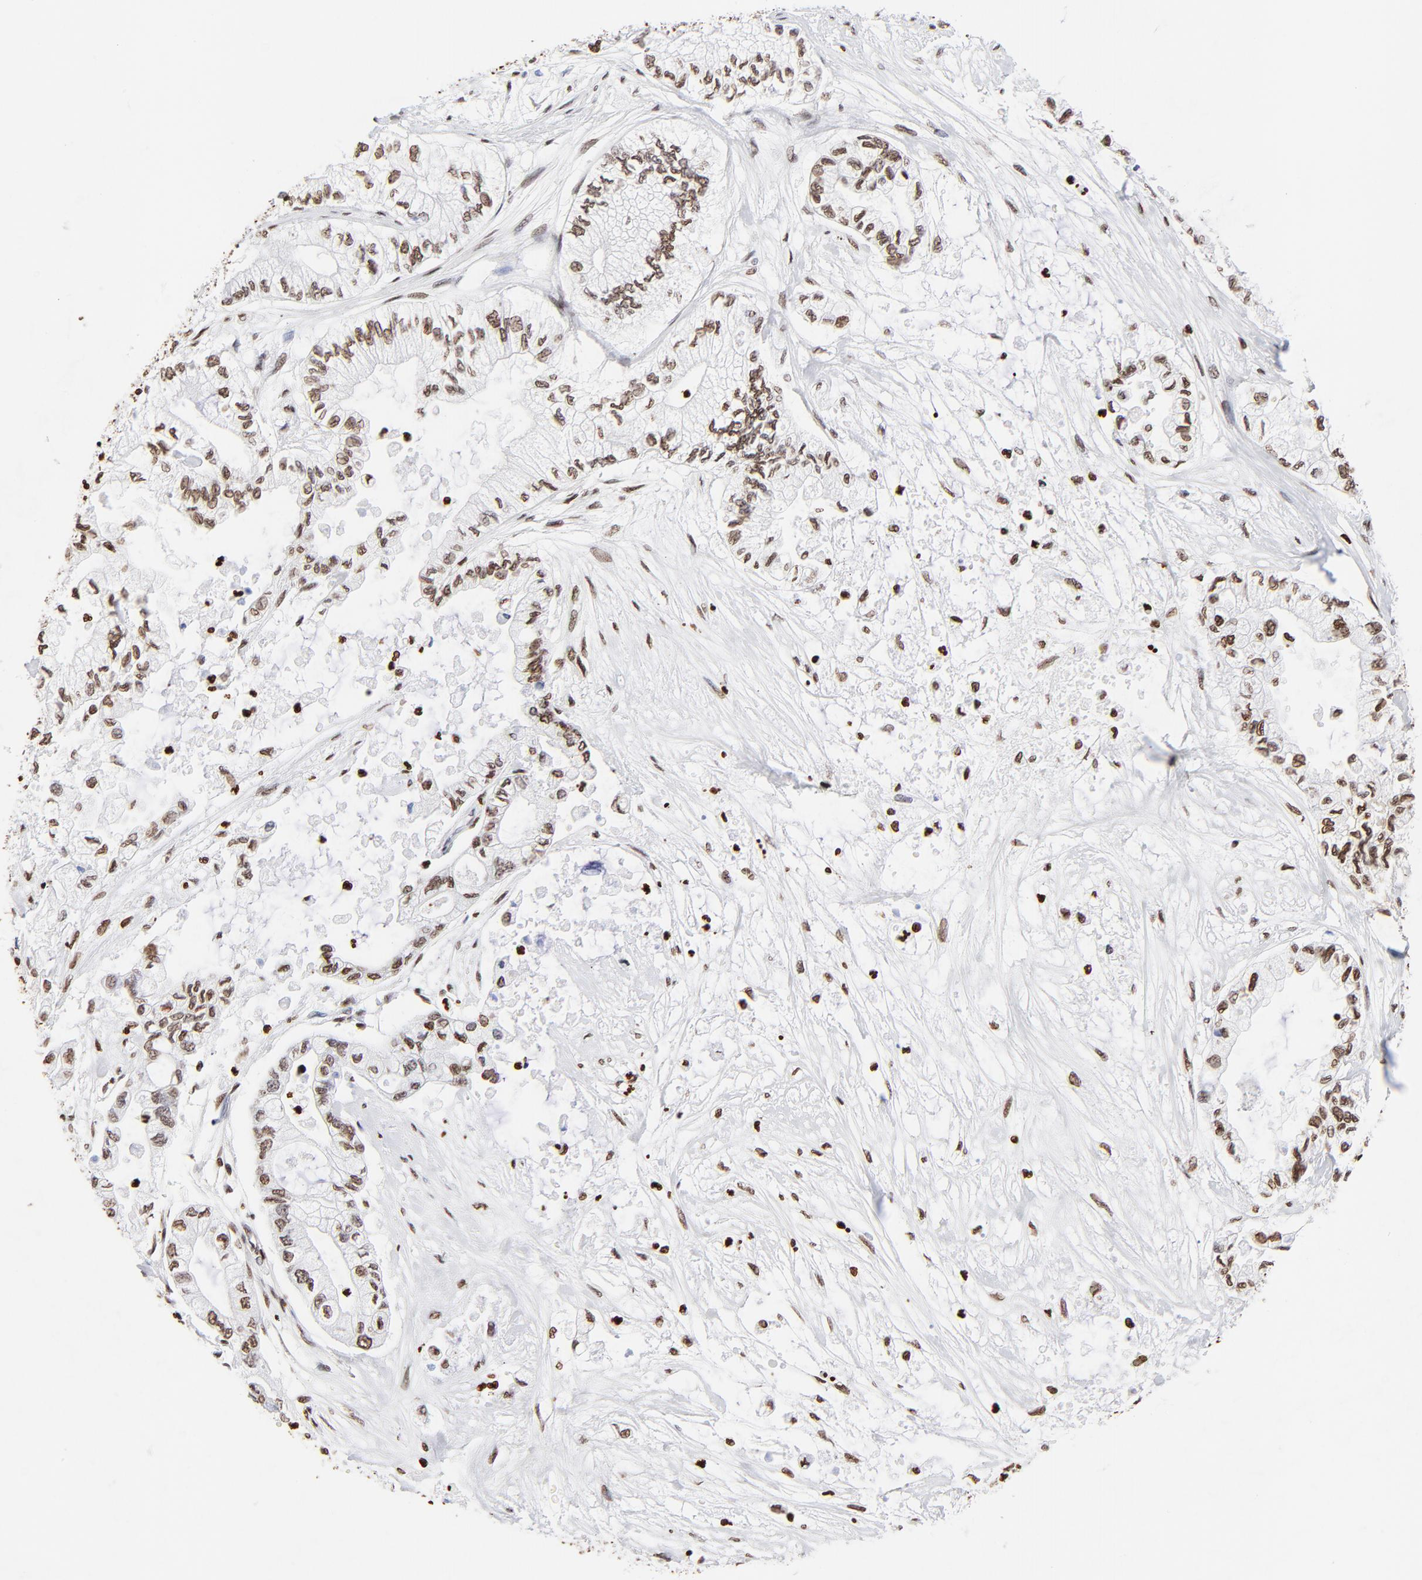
{"staining": {"intensity": "moderate", "quantity": ">75%", "location": "nuclear"}, "tissue": "pancreatic cancer", "cell_type": "Tumor cells", "image_type": "cancer", "snomed": [{"axis": "morphology", "description": "Adenocarcinoma, NOS"}, {"axis": "topography", "description": "Pancreas"}], "caption": "The micrograph shows immunohistochemical staining of adenocarcinoma (pancreatic). There is moderate nuclear expression is seen in approximately >75% of tumor cells.", "gene": "FBH1", "patient": {"sex": "male", "age": 79}}